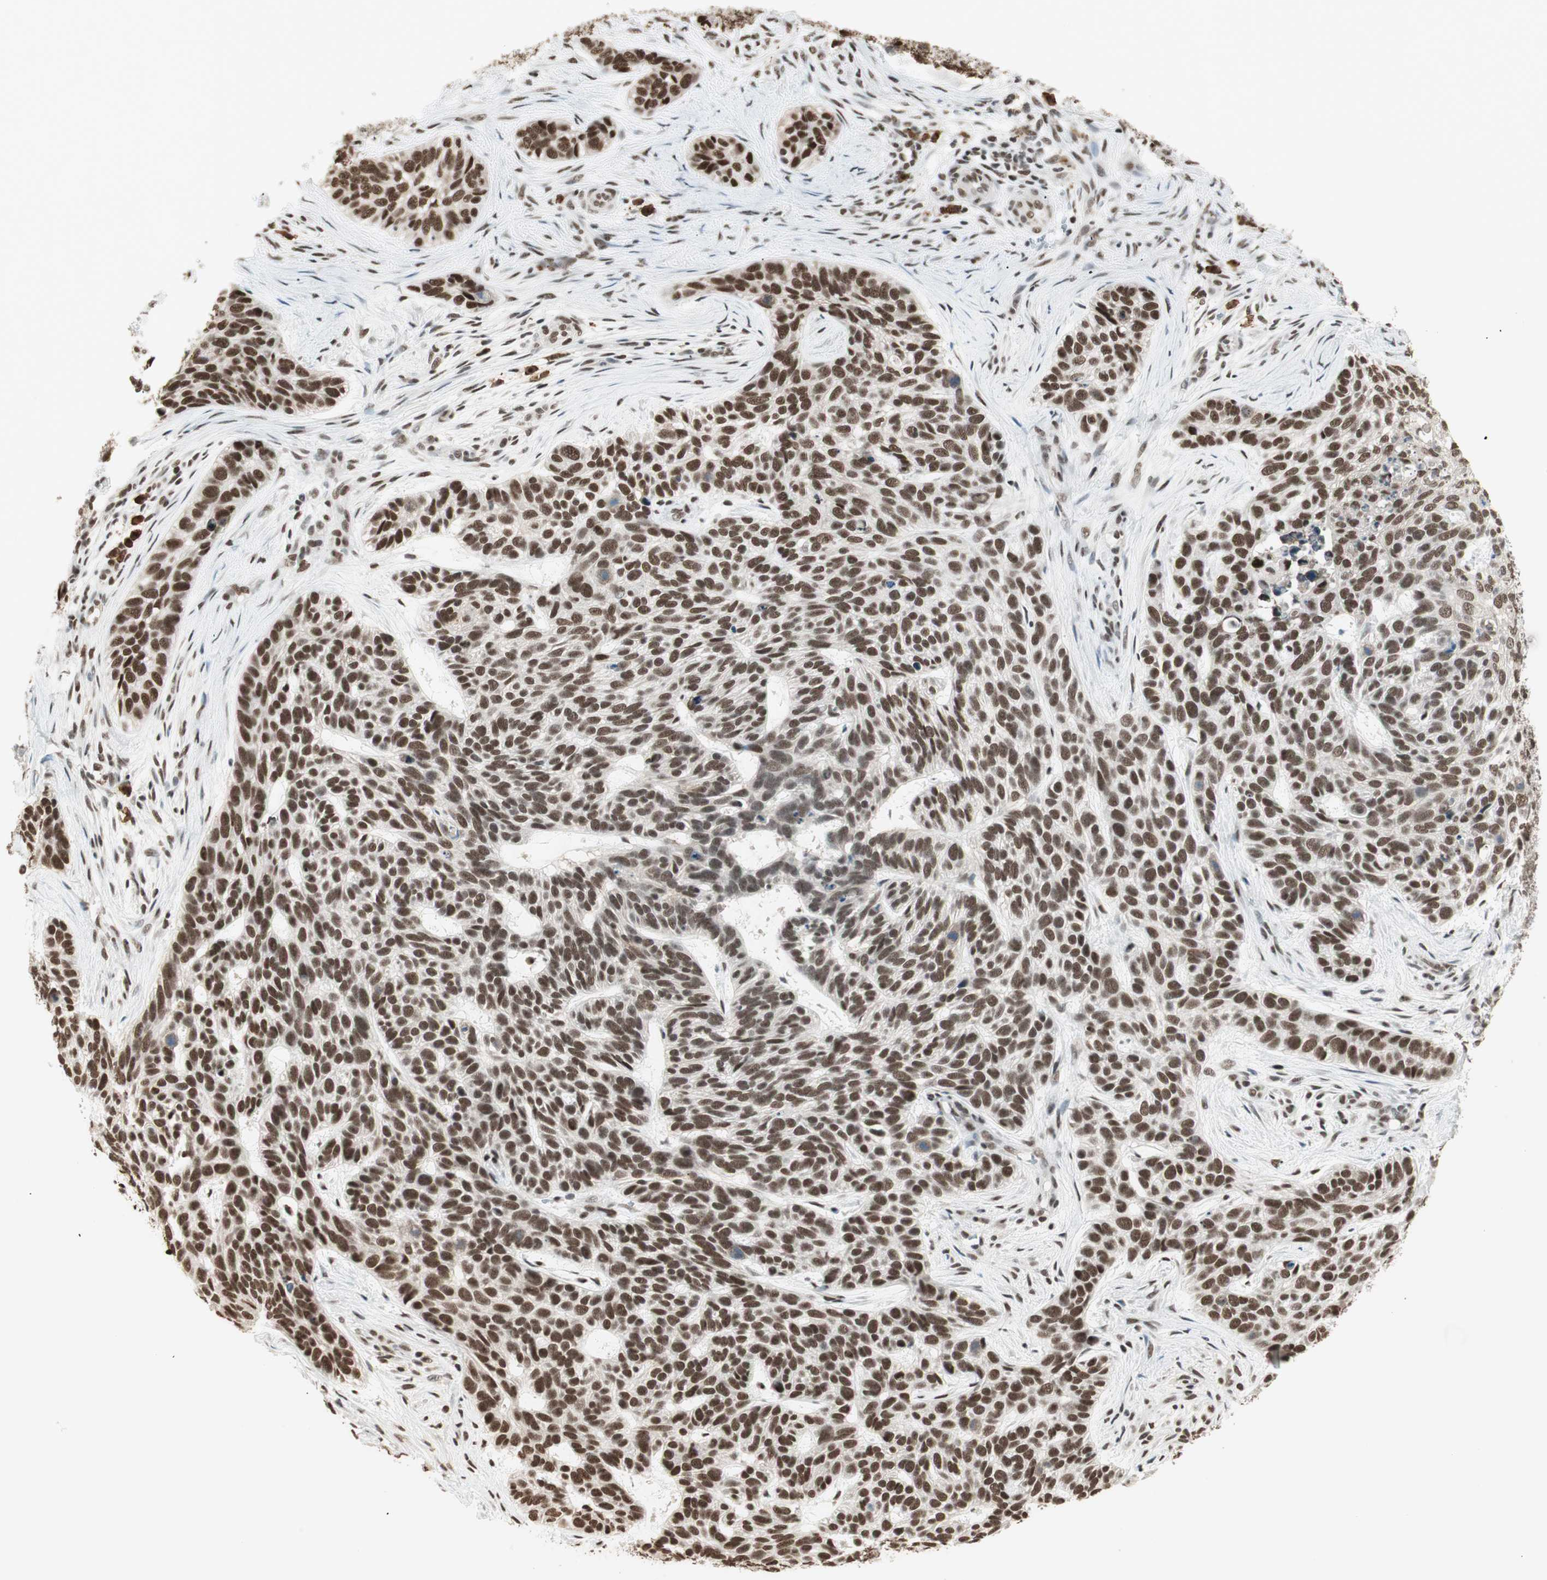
{"staining": {"intensity": "strong", "quantity": ">75%", "location": "nuclear"}, "tissue": "skin cancer", "cell_type": "Tumor cells", "image_type": "cancer", "snomed": [{"axis": "morphology", "description": "Basal cell carcinoma"}, {"axis": "topography", "description": "Skin"}], "caption": "Immunohistochemistry photomicrograph of skin basal cell carcinoma stained for a protein (brown), which demonstrates high levels of strong nuclear positivity in approximately >75% of tumor cells.", "gene": "SMARCE1", "patient": {"sex": "male", "age": 87}}